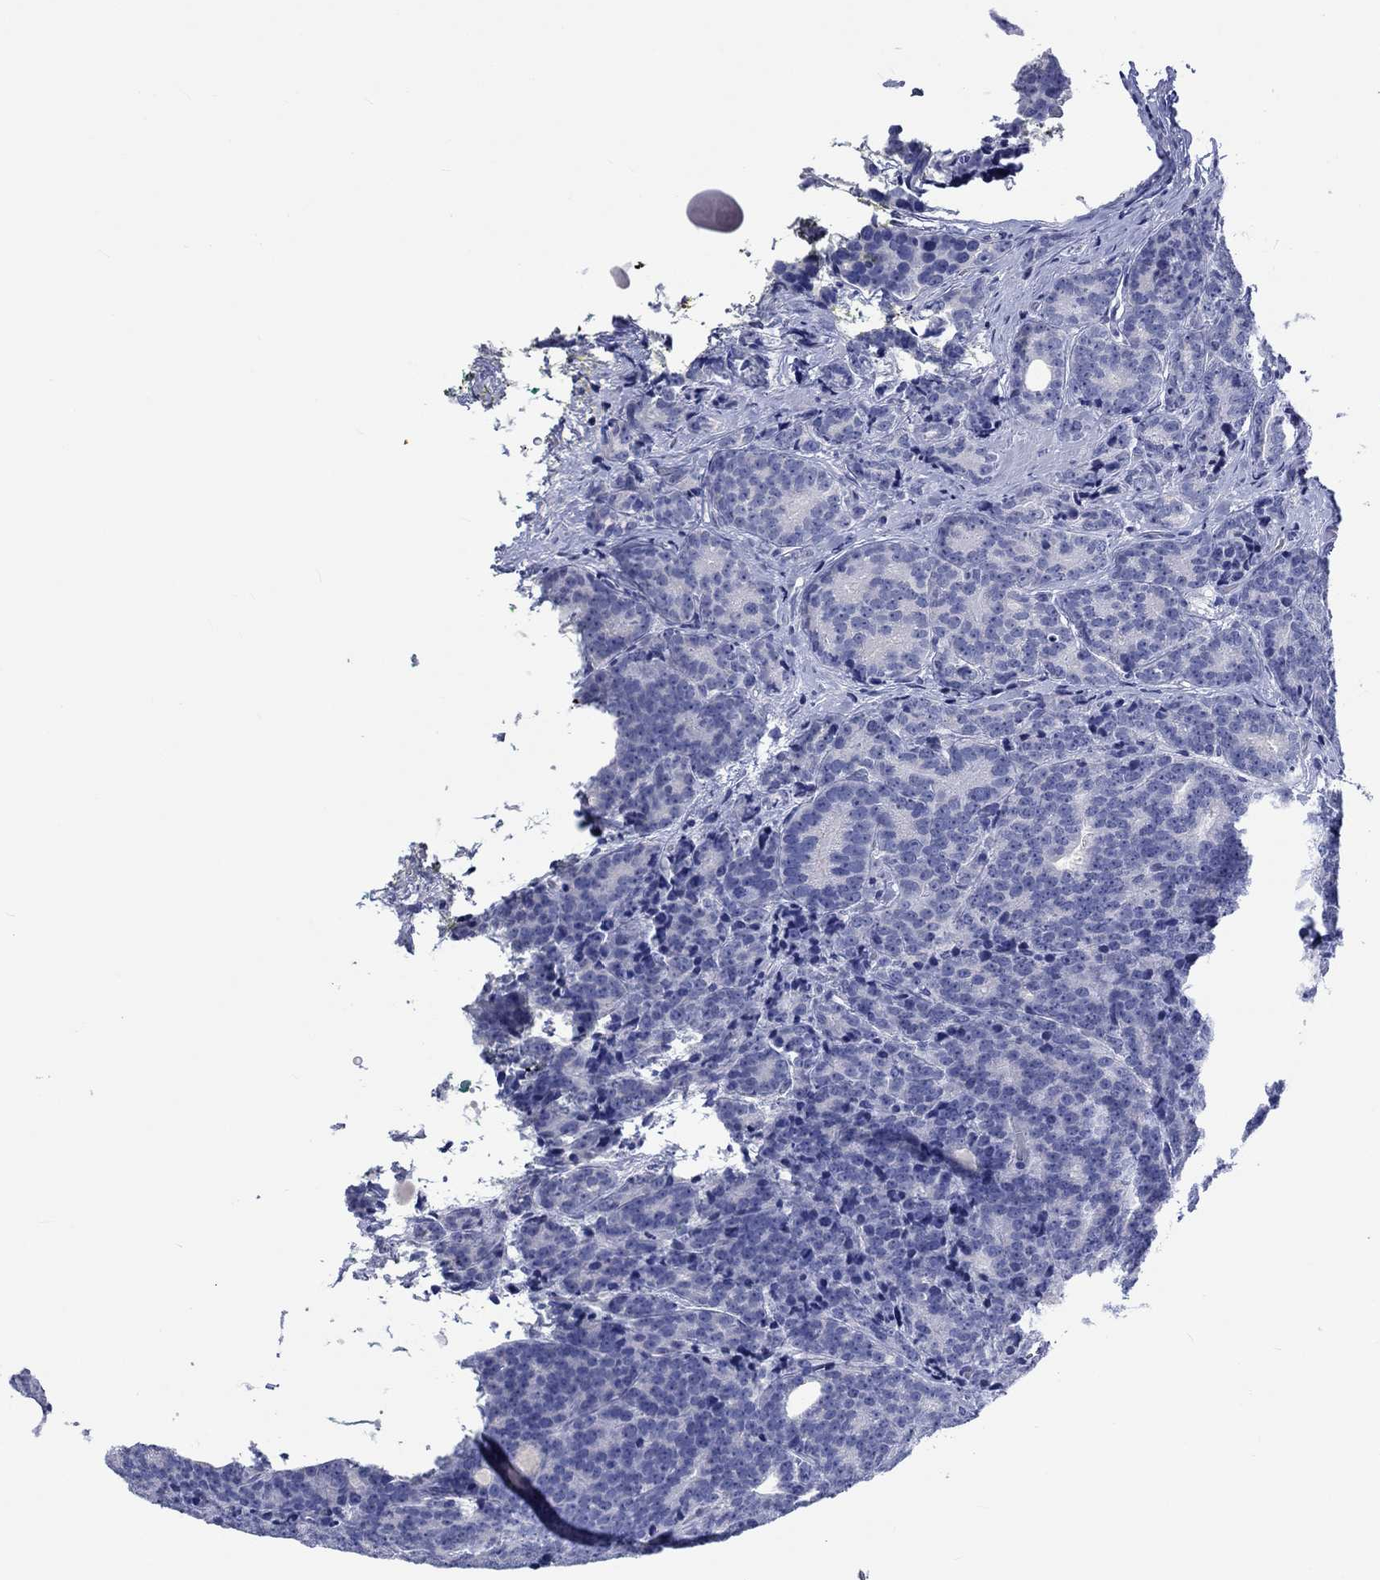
{"staining": {"intensity": "negative", "quantity": "none", "location": "none"}, "tissue": "prostate cancer", "cell_type": "Tumor cells", "image_type": "cancer", "snomed": [{"axis": "morphology", "description": "Adenocarcinoma, NOS"}, {"axis": "topography", "description": "Prostate"}], "caption": "Tumor cells are negative for brown protein staining in prostate adenocarcinoma.", "gene": "TOMM20L", "patient": {"sex": "male", "age": 71}}